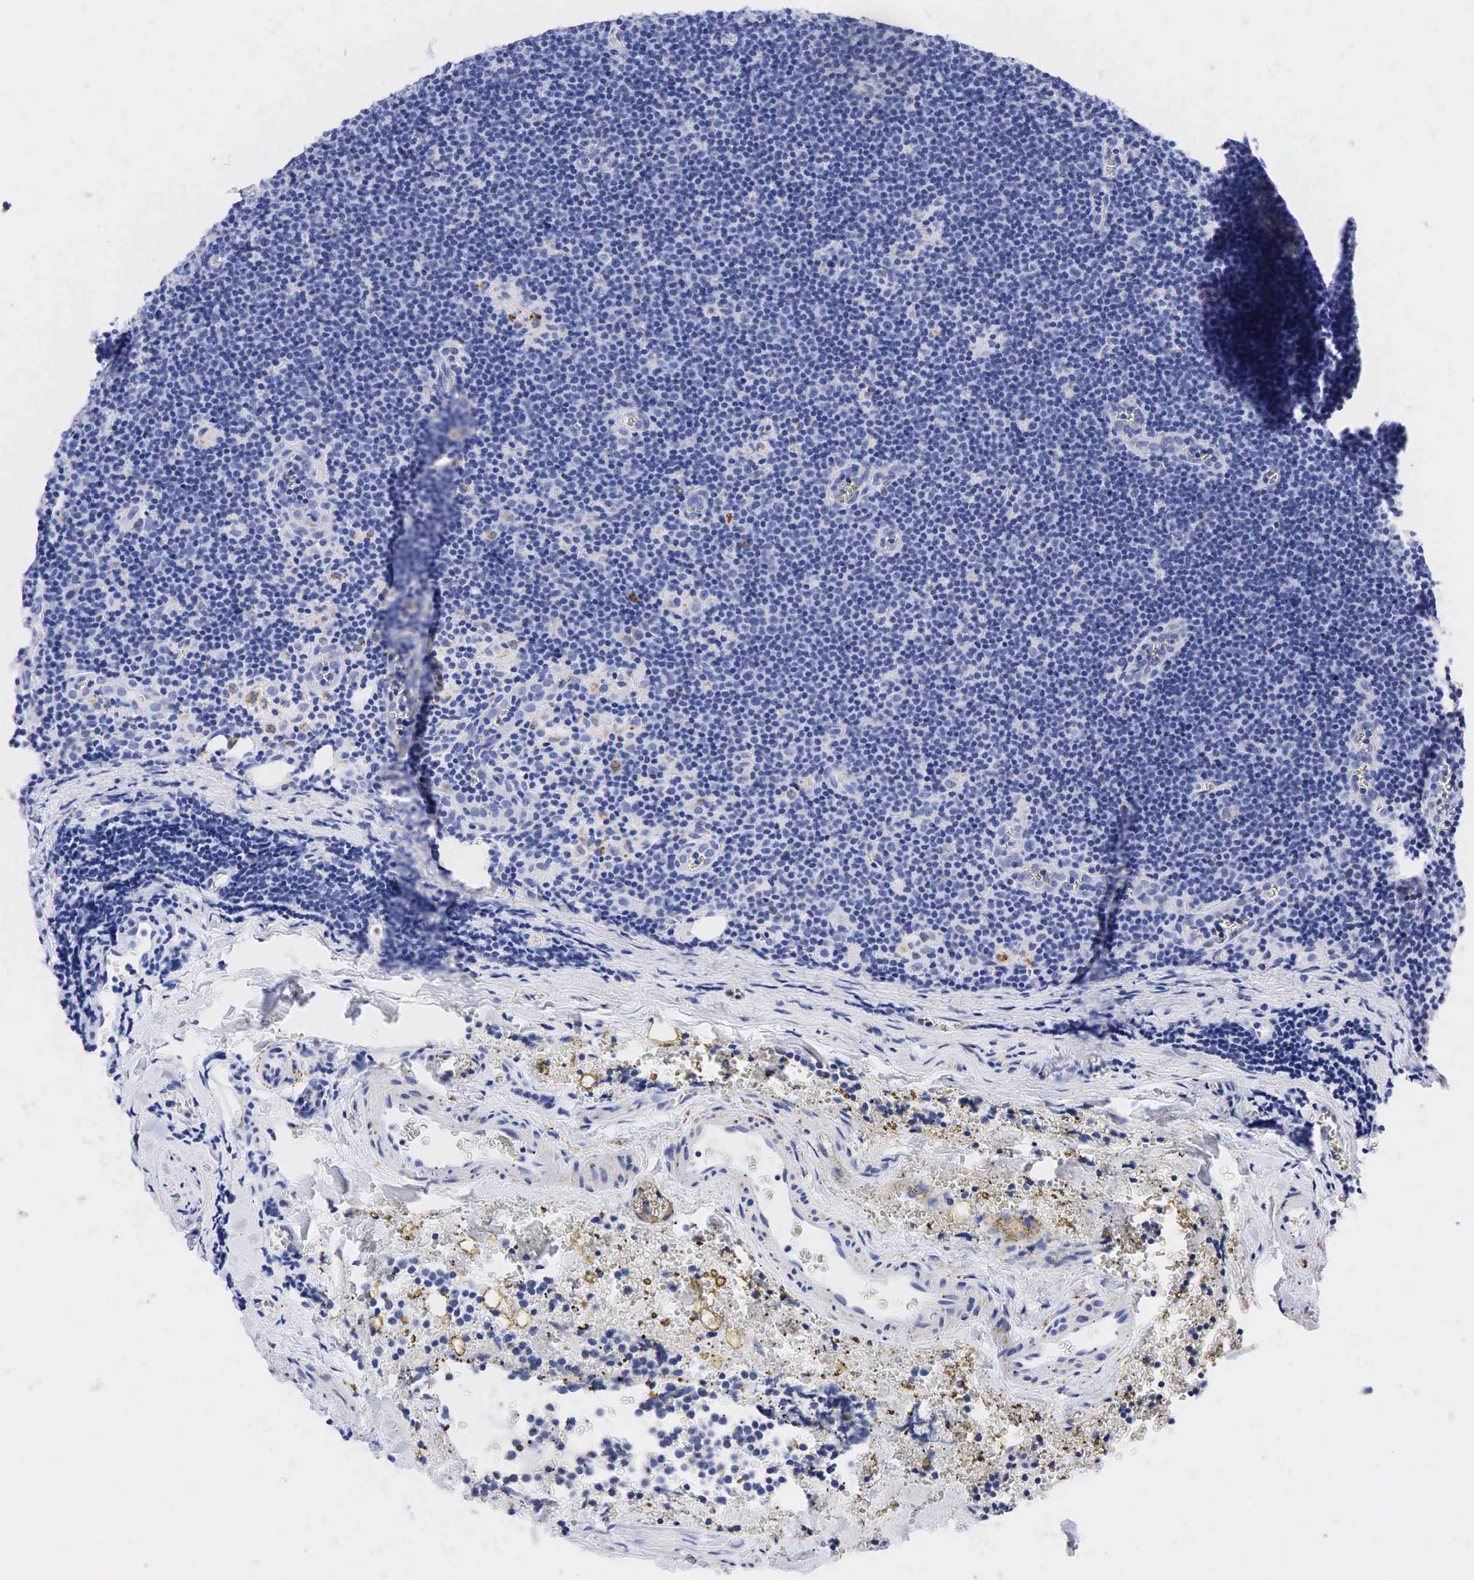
{"staining": {"intensity": "negative", "quantity": "none", "location": "none"}, "tissue": "lymphoma", "cell_type": "Tumor cells", "image_type": "cancer", "snomed": [{"axis": "morphology", "description": "Malignant lymphoma, non-Hodgkin's type, Low grade"}, {"axis": "topography", "description": "Lymph node"}], "caption": "DAB (3,3'-diaminobenzidine) immunohistochemical staining of malignant lymphoma, non-Hodgkin's type (low-grade) demonstrates no significant expression in tumor cells.", "gene": "SYP", "patient": {"sex": "male", "age": 57}}